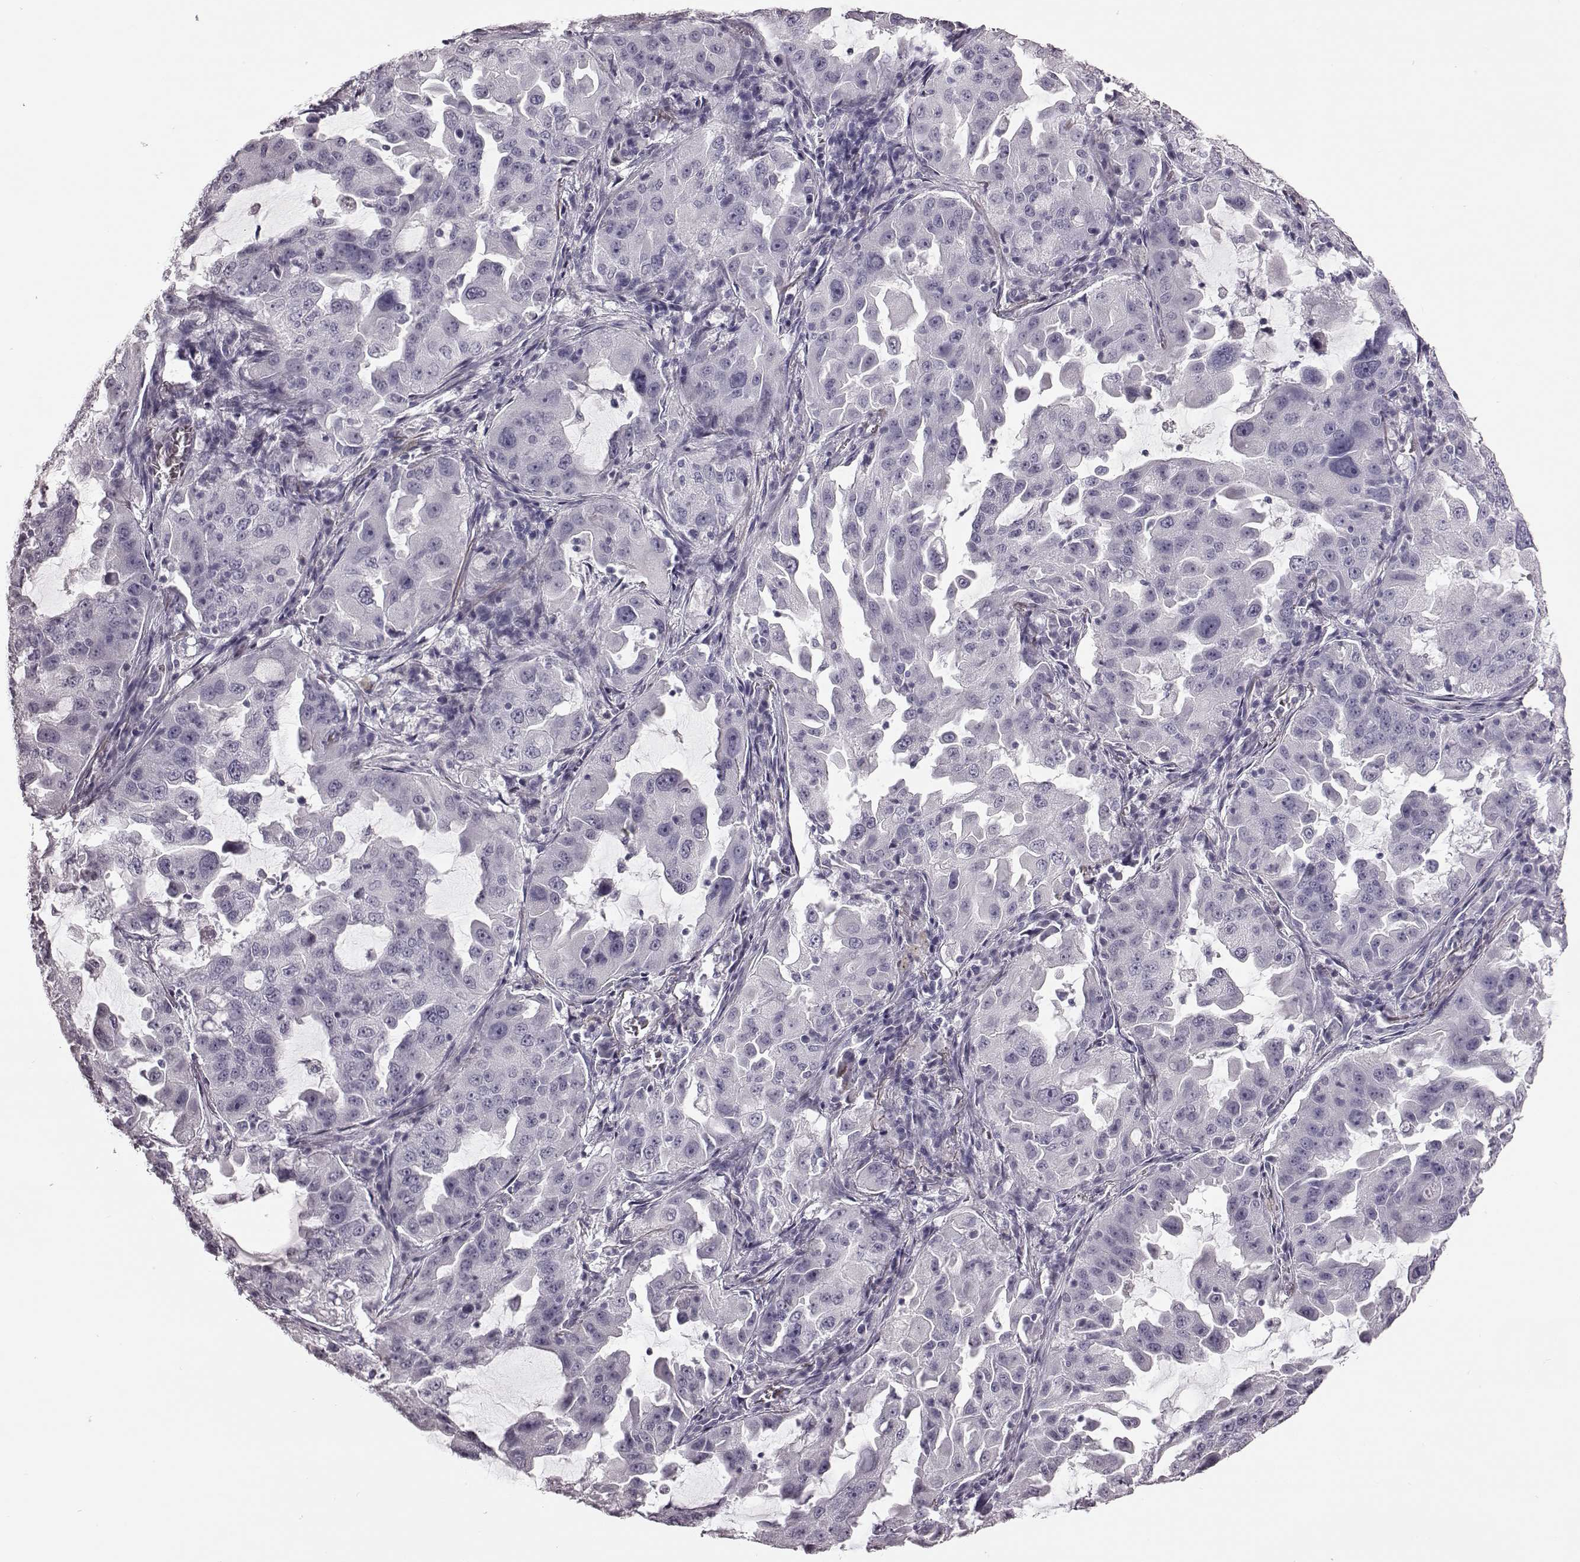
{"staining": {"intensity": "negative", "quantity": "none", "location": "none"}, "tissue": "lung cancer", "cell_type": "Tumor cells", "image_type": "cancer", "snomed": [{"axis": "morphology", "description": "Adenocarcinoma, NOS"}, {"axis": "topography", "description": "Lung"}], "caption": "Tumor cells show no significant expression in lung cancer. Brightfield microscopy of IHC stained with DAB (3,3'-diaminobenzidine) (brown) and hematoxylin (blue), captured at high magnification.", "gene": "ZNF433", "patient": {"sex": "female", "age": 61}}